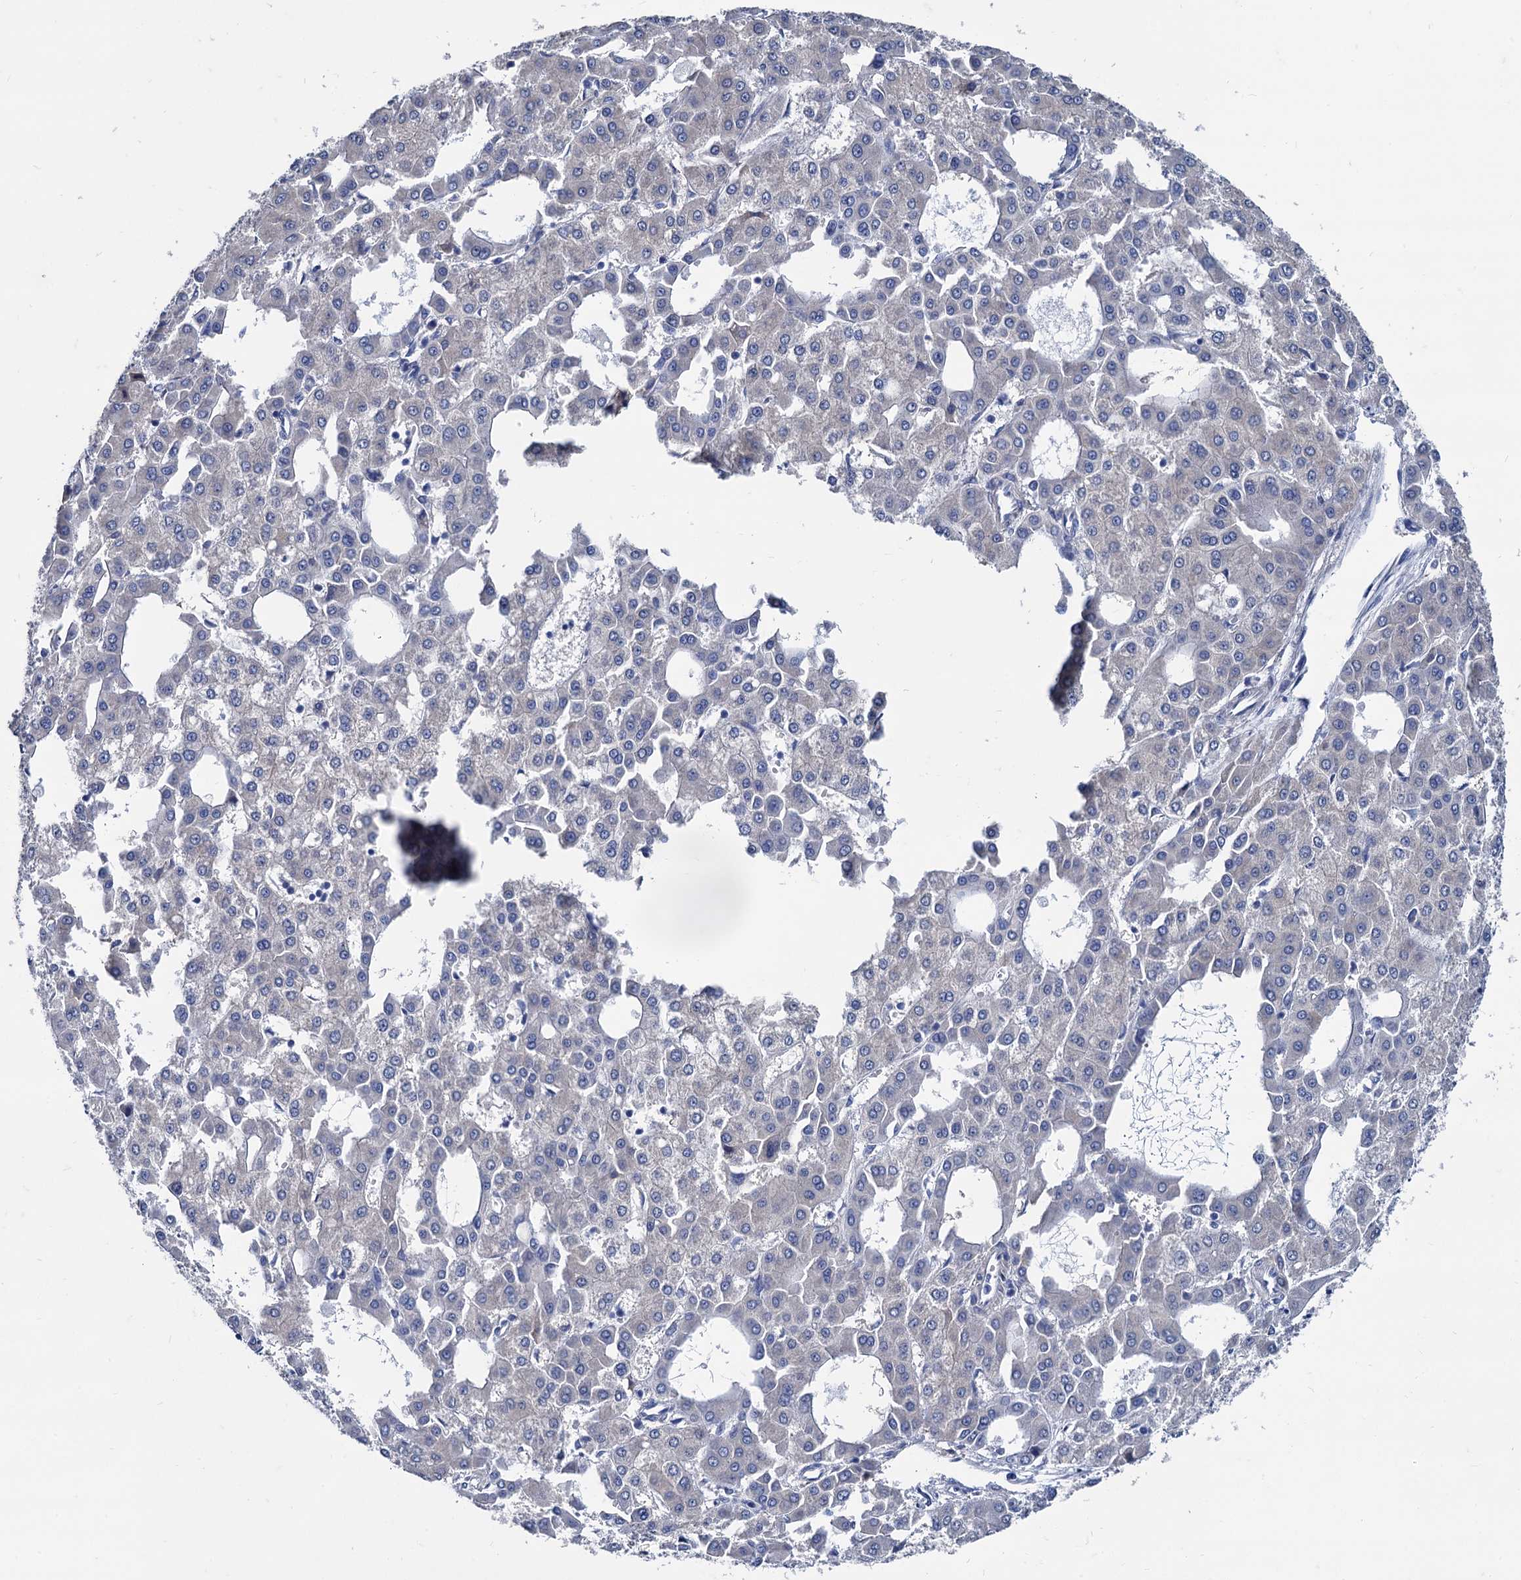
{"staining": {"intensity": "negative", "quantity": "none", "location": "none"}, "tissue": "liver cancer", "cell_type": "Tumor cells", "image_type": "cancer", "snomed": [{"axis": "morphology", "description": "Carcinoma, Hepatocellular, NOS"}, {"axis": "topography", "description": "Liver"}], "caption": "Liver hepatocellular carcinoma stained for a protein using immunohistochemistry (IHC) shows no expression tumor cells.", "gene": "FOXR2", "patient": {"sex": "male", "age": 47}}